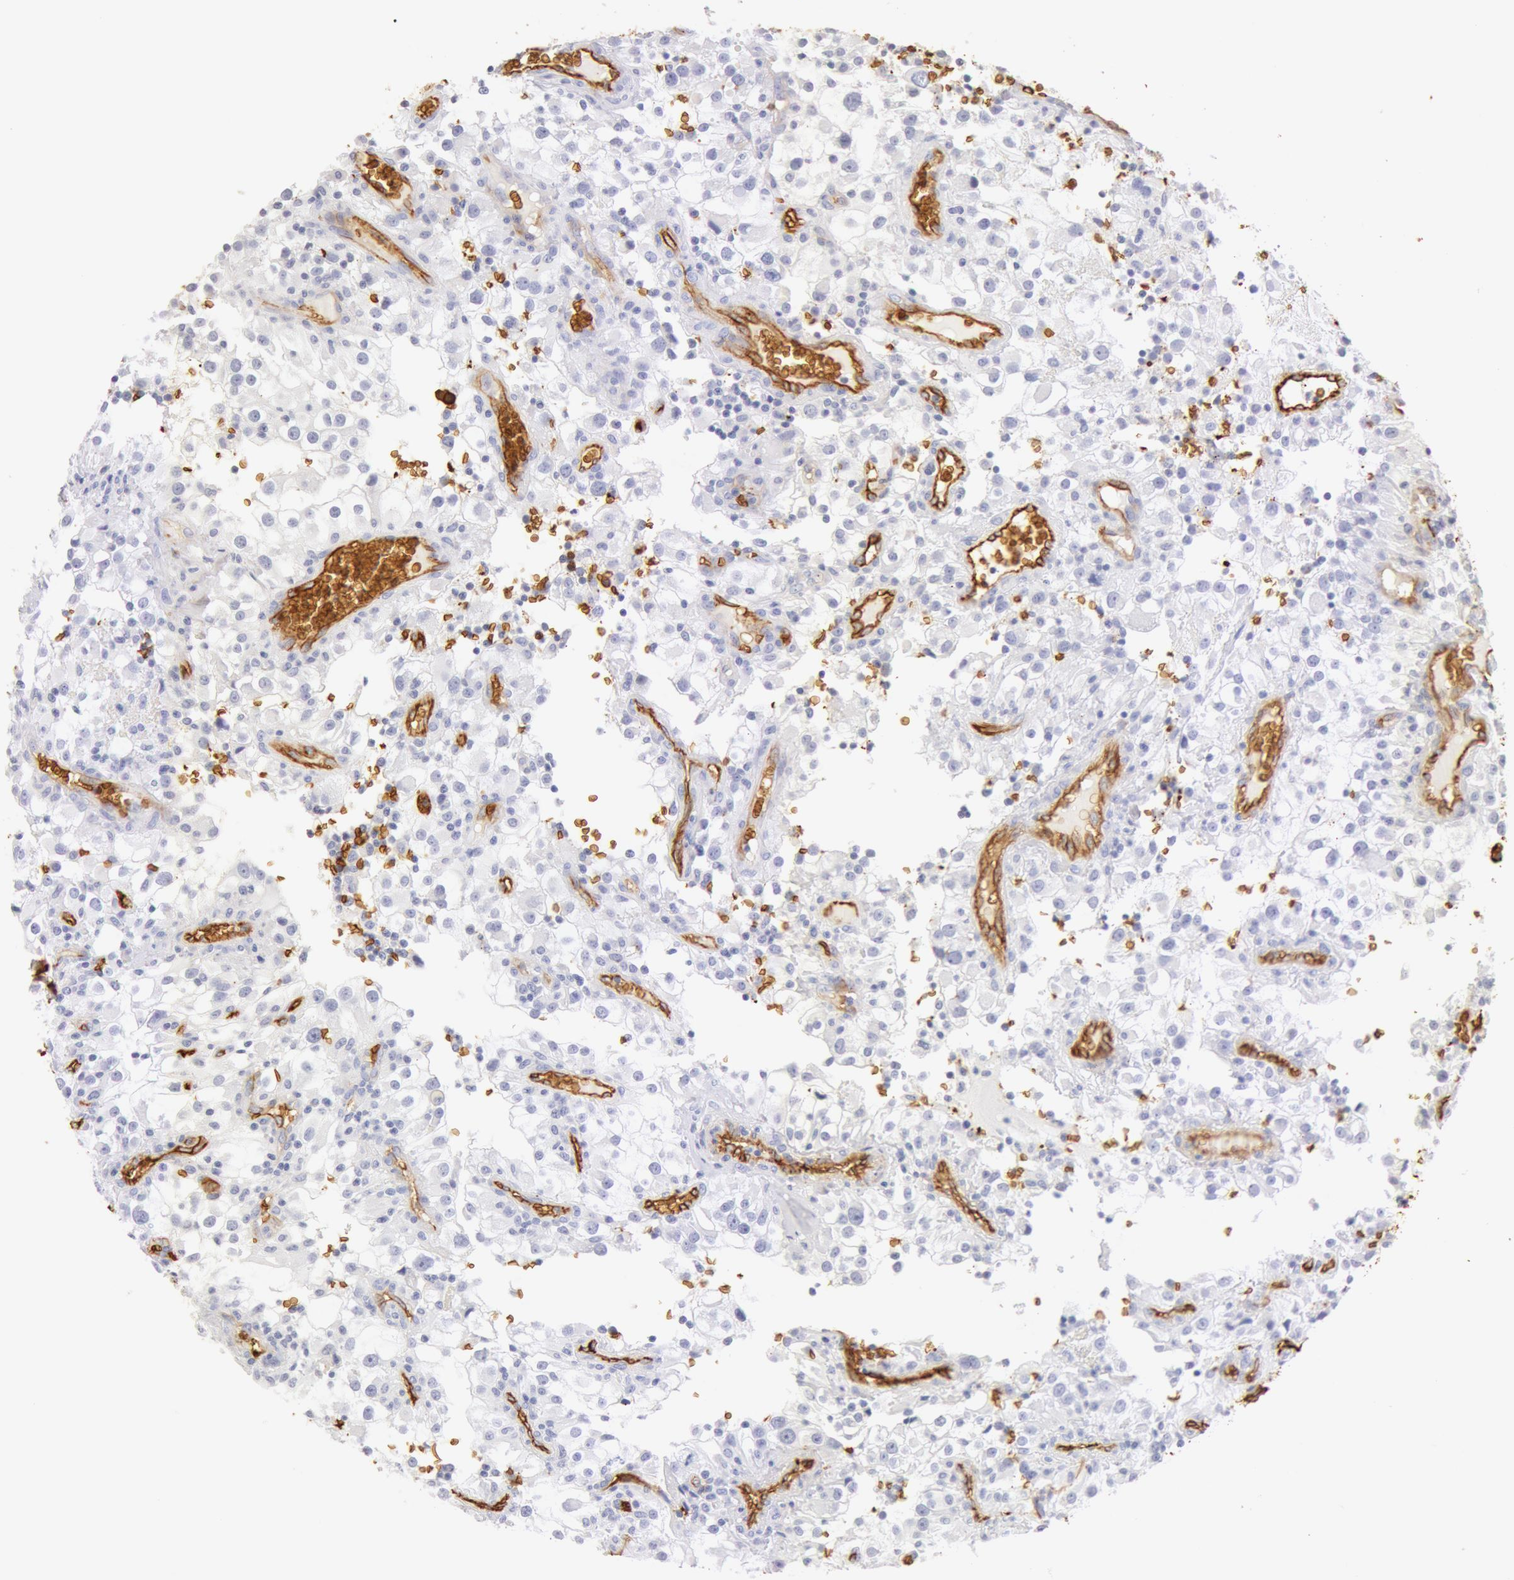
{"staining": {"intensity": "negative", "quantity": "none", "location": "none"}, "tissue": "renal cancer", "cell_type": "Tumor cells", "image_type": "cancer", "snomed": [{"axis": "morphology", "description": "Adenocarcinoma, NOS"}, {"axis": "topography", "description": "Kidney"}], "caption": "This image is of adenocarcinoma (renal) stained with immunohistochemistry (IHC) to label a protein in brown with the nuclei are counter-stained blue. There is no positivity in tumor cells.", "gene": "AQP1", "patient": {"sex": "female", "age": 52}}